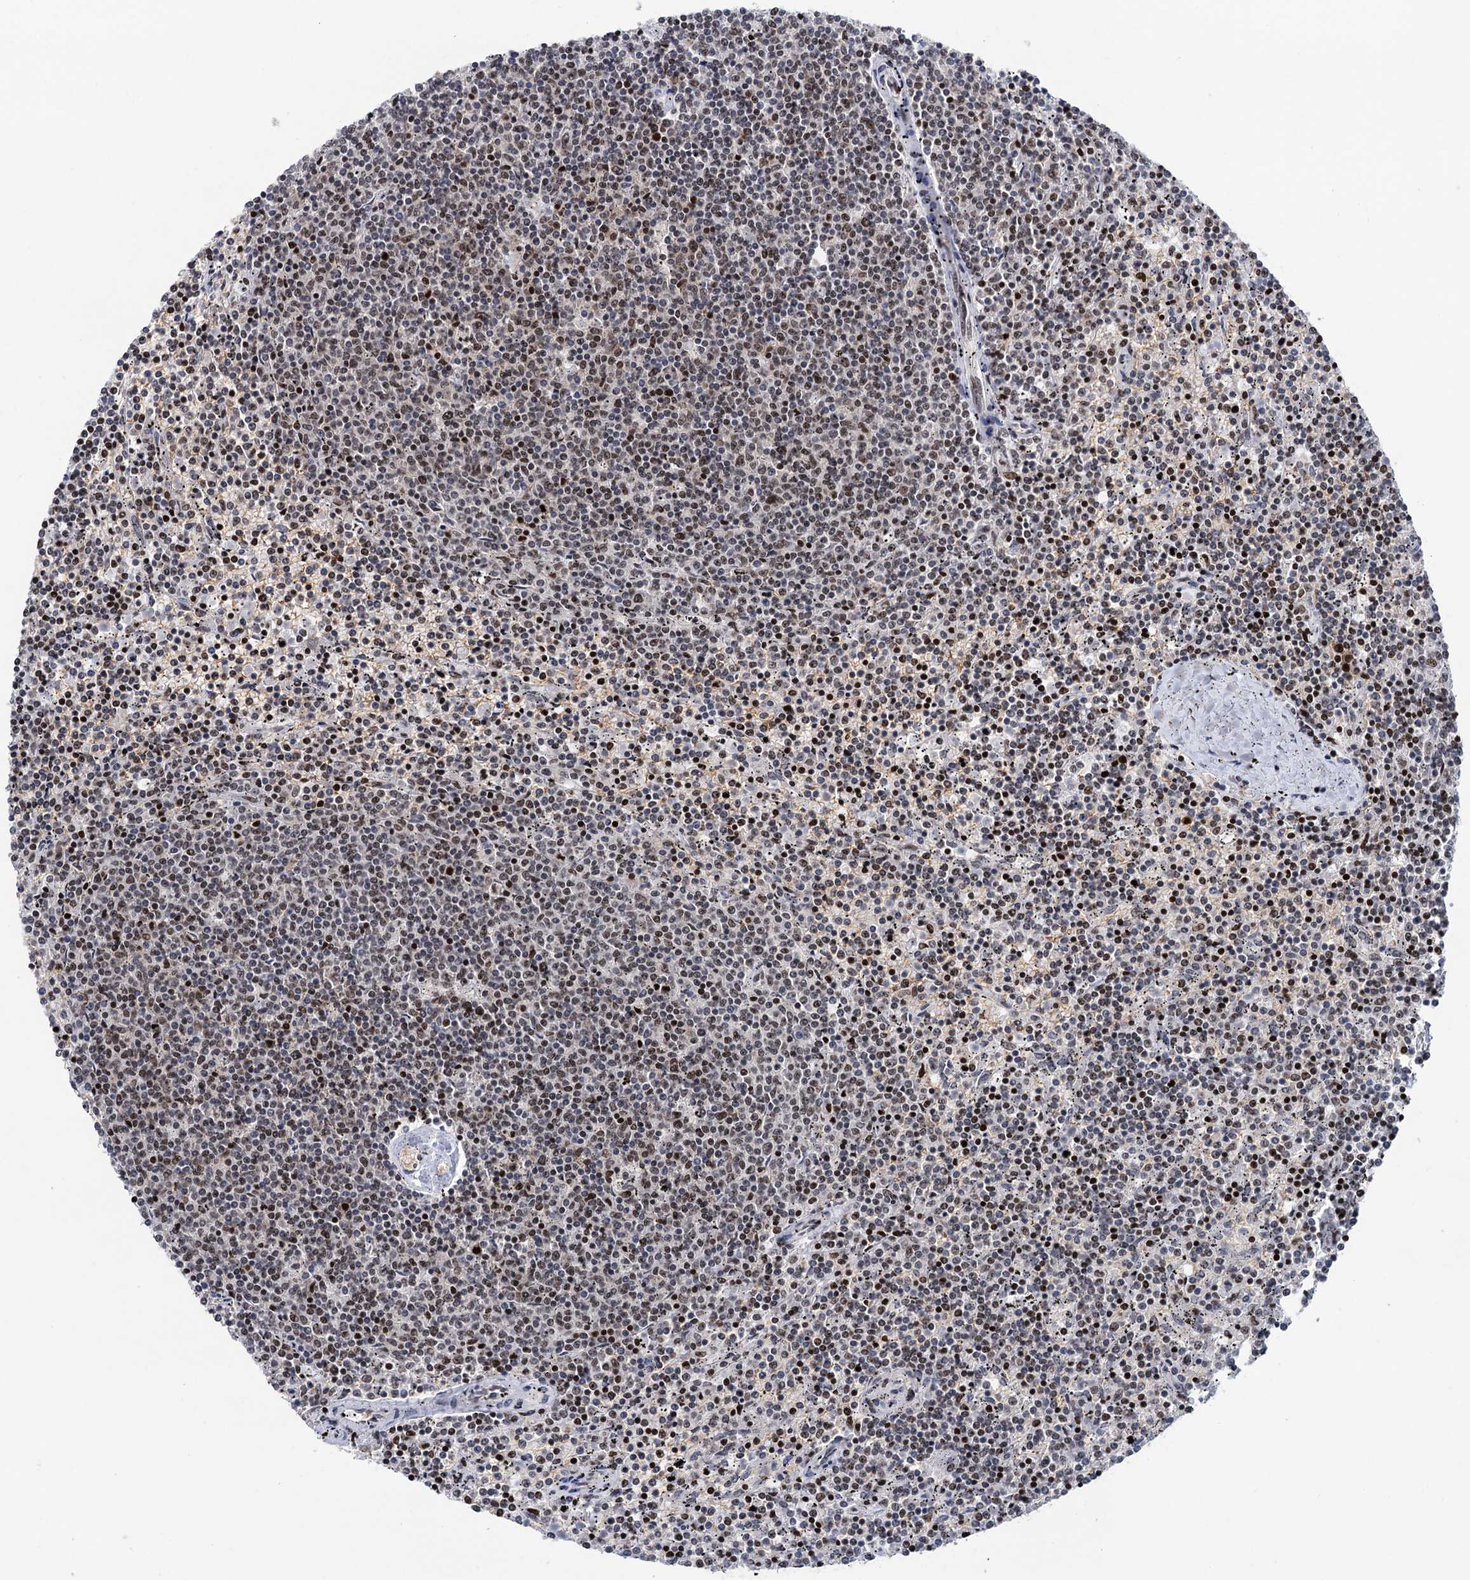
{"staining": {"intensity": "weak", "quantity": "25%-75%", "location": "nuclear"}, "tissue": "lymphoma", "cell_type": "Tumor cells", "image_type": "cancer", "snomed": [{"axis": "morphology", "description": "Malignant lymphoma, non-Hodgkin's type, Low grade"}, {"axis": "topography", "description": "Spleen"}], "caption": "Lymphoma stained with a protein marker displays weak staining in tumor cells.", "gene": "ZCCHC10", "patient": {"sex": "female", "age": 50}}